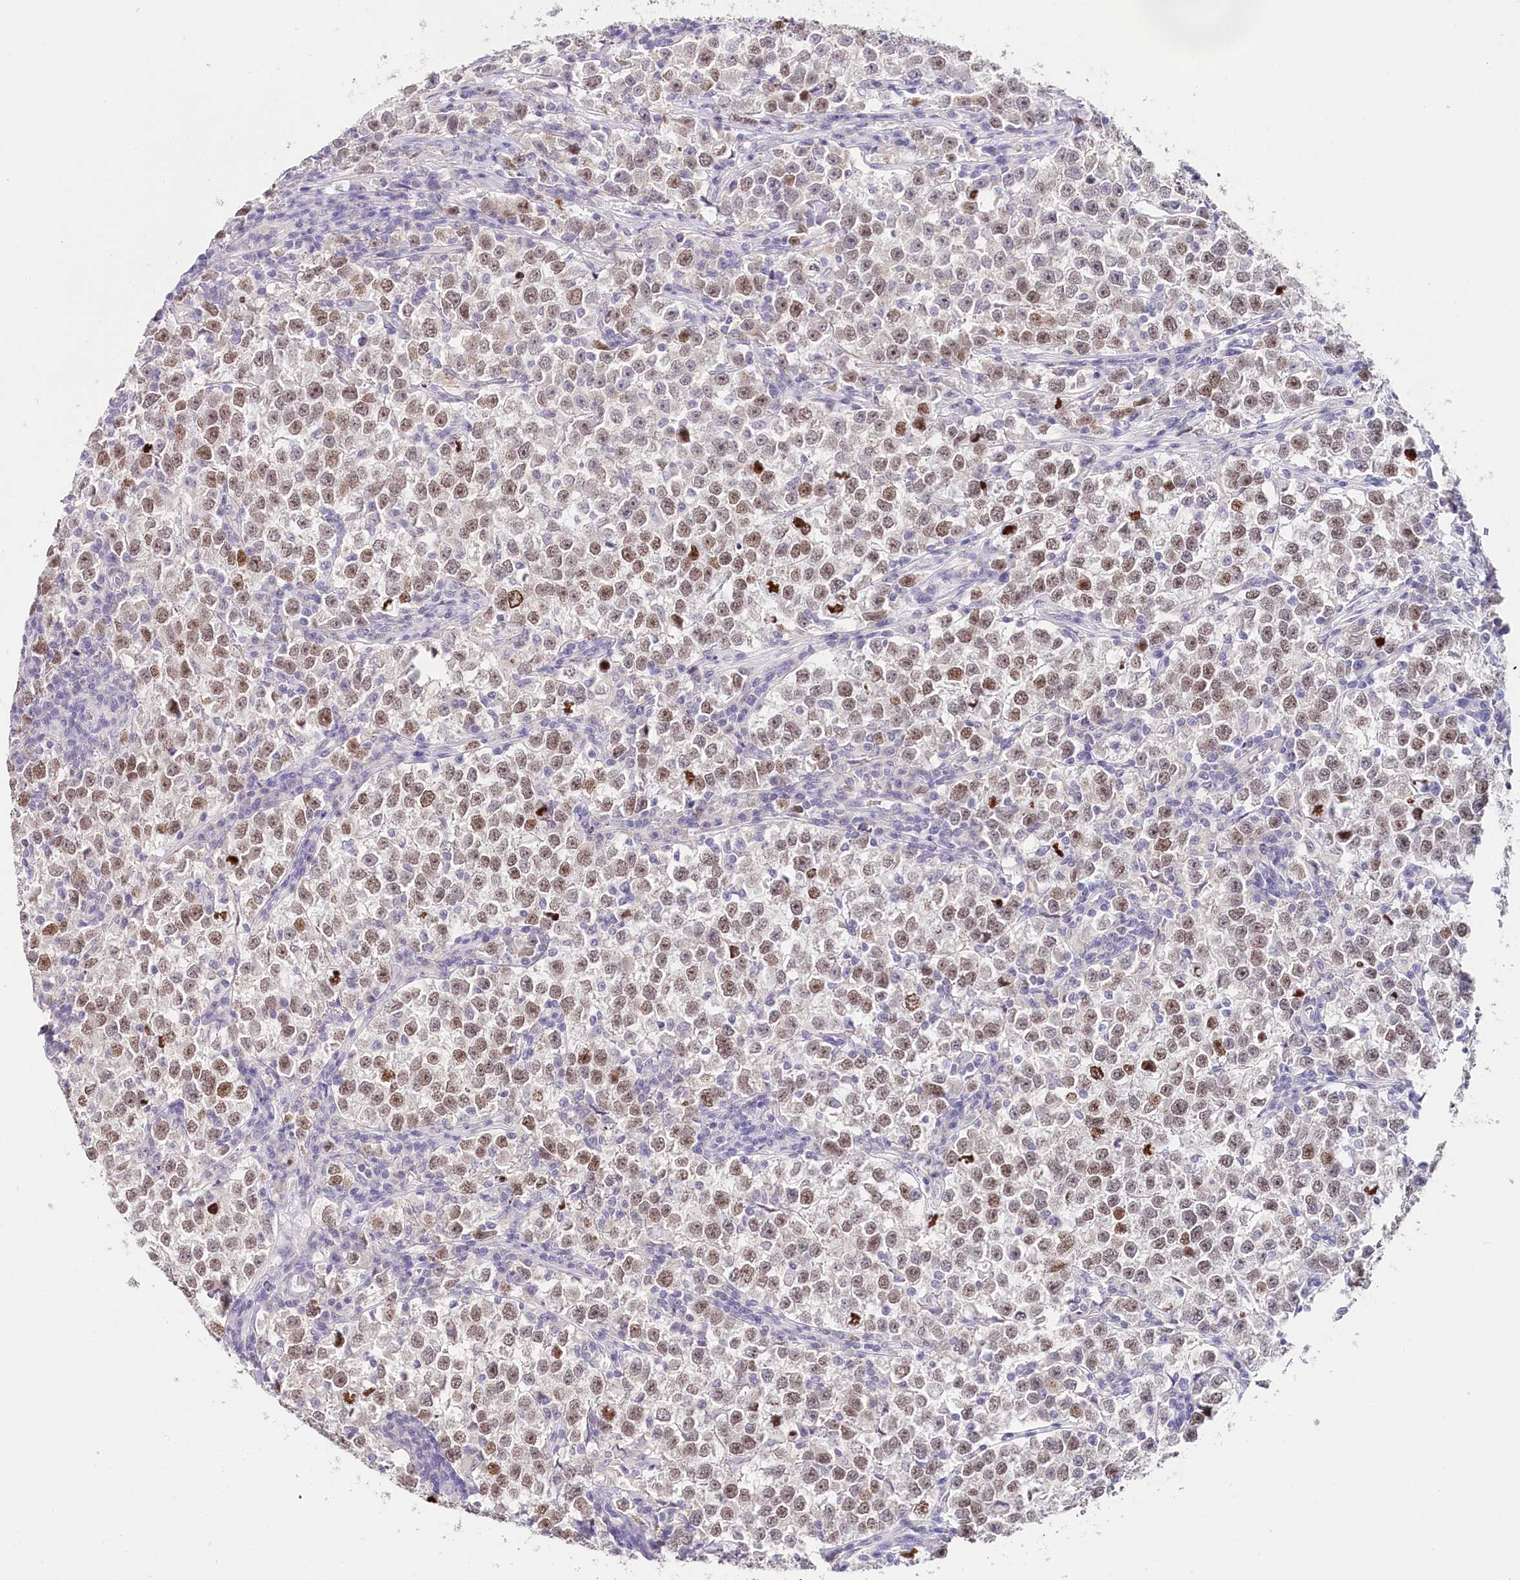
{"staining": {"intensity": "moderate", "quantity": ">75%", "location": "nuclear"}, "tissue": "testis cancer", "cell_type": "Tumor cells", "image_type": "cancer", "snomed": [{"axis": "morphology", "description": "Normal tissue, NOS"}, {"axis": "morphology", "description": "Seminoma, NOS"}, {"axis": "topography", "description": "Testis"}], "caption": "Protein staining by immunohistochemistry (IHC) exhibits moderate nuclear staining in approximately >75% of tumor cells in testis cancer (seminoma). (Brightfield microscopy of DAB IHC at high magnification).", "gene": "TP53", "patient": {"sex": "male", "age": 43}}